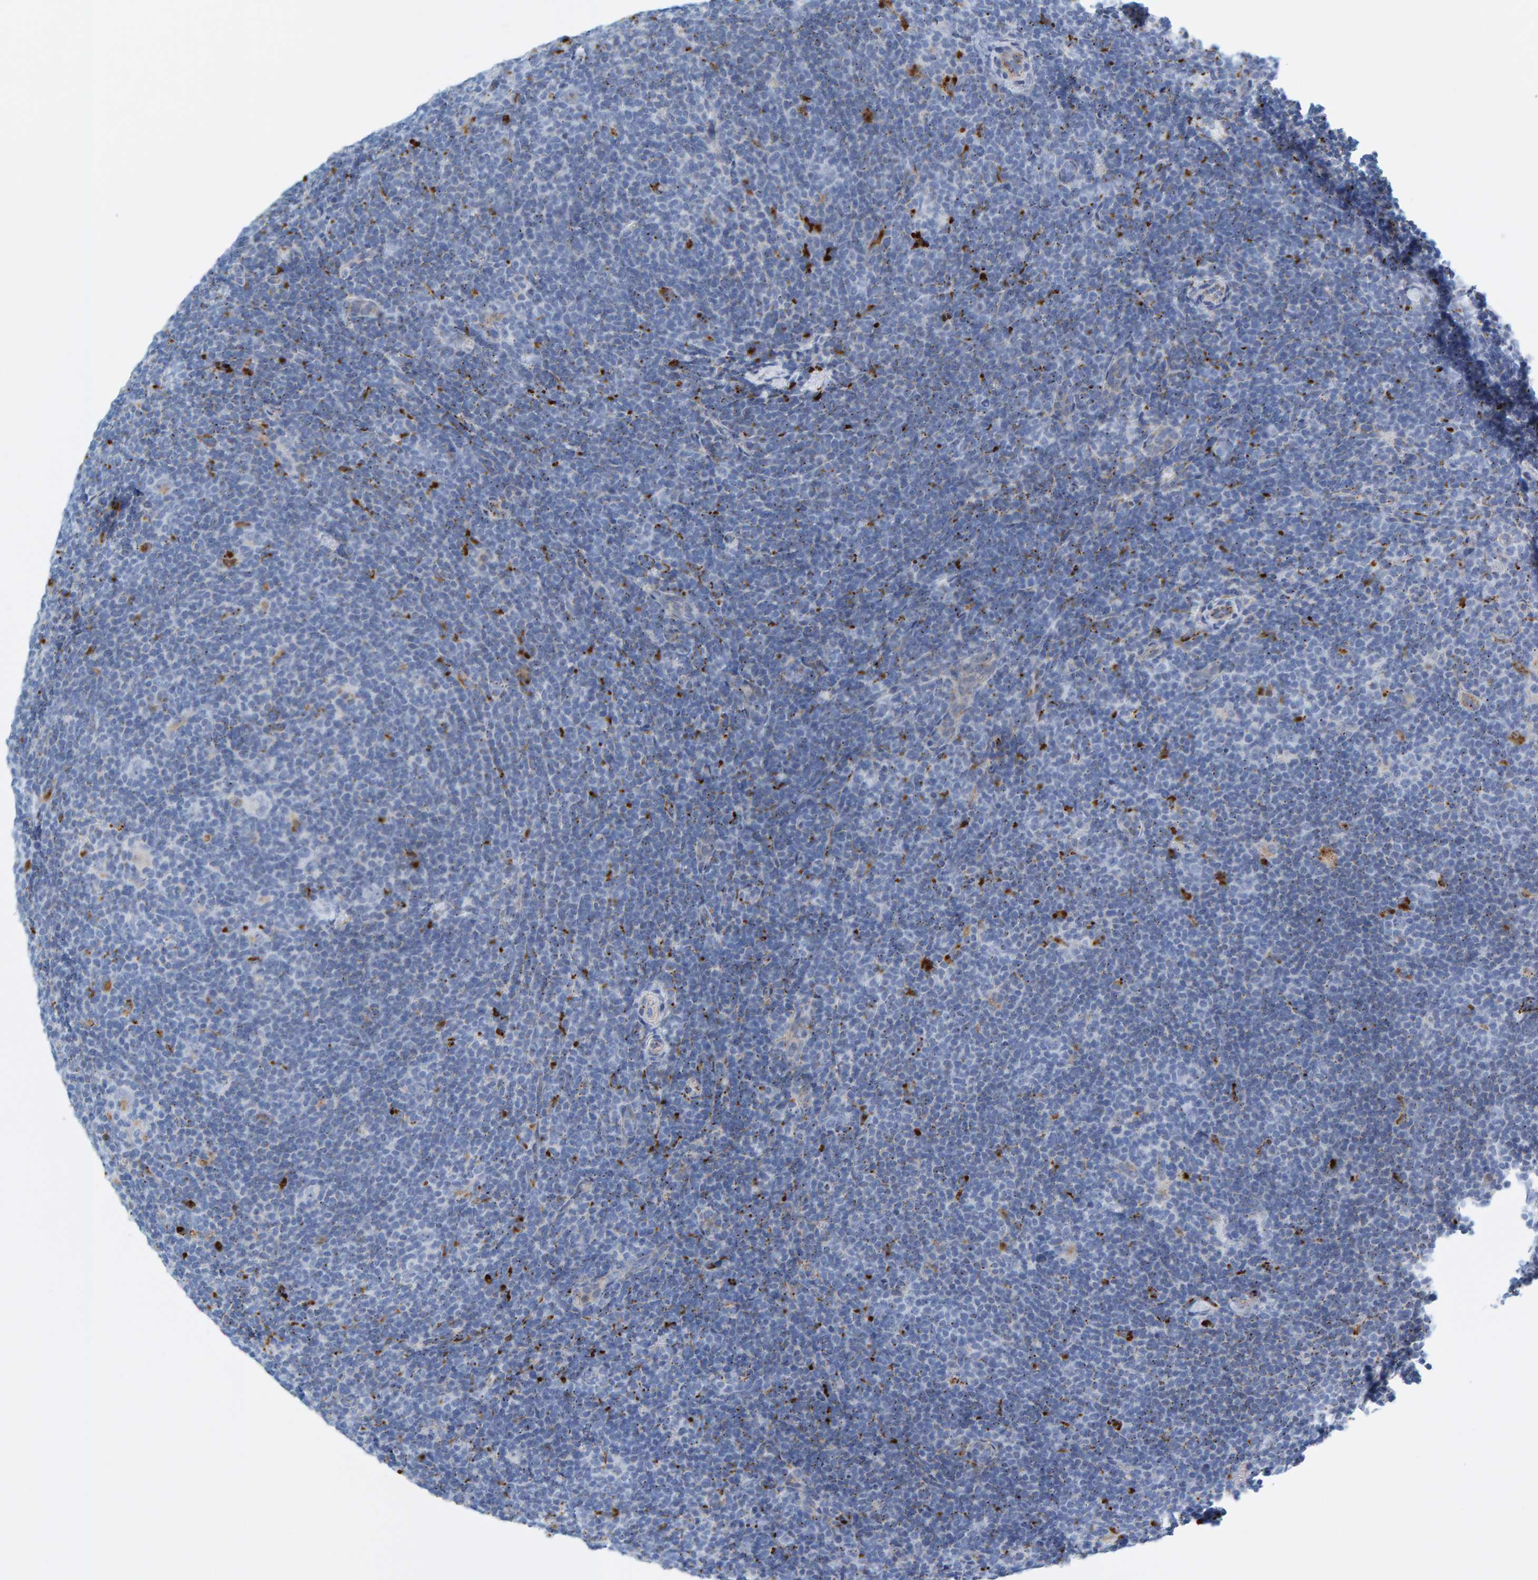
{"staining": {"intensity": "negative", "quantity": "none", "location": "none"}, "tissue": "lymphoma", "cell_type": "Tumor cells", "image_type": "cancer", "snomed": [{"axis": "morphology", "description": "Hodgkin's disease, NOS"}, {"axis": "topography", "description": "Lymph node"}], "caption": "A high-resolution image shows IHC staining of lymphoma, which demonstrates no significant expression in tumor cells.", "gene": "BIN3", "patient": {"sex": "female", "age": 57}}